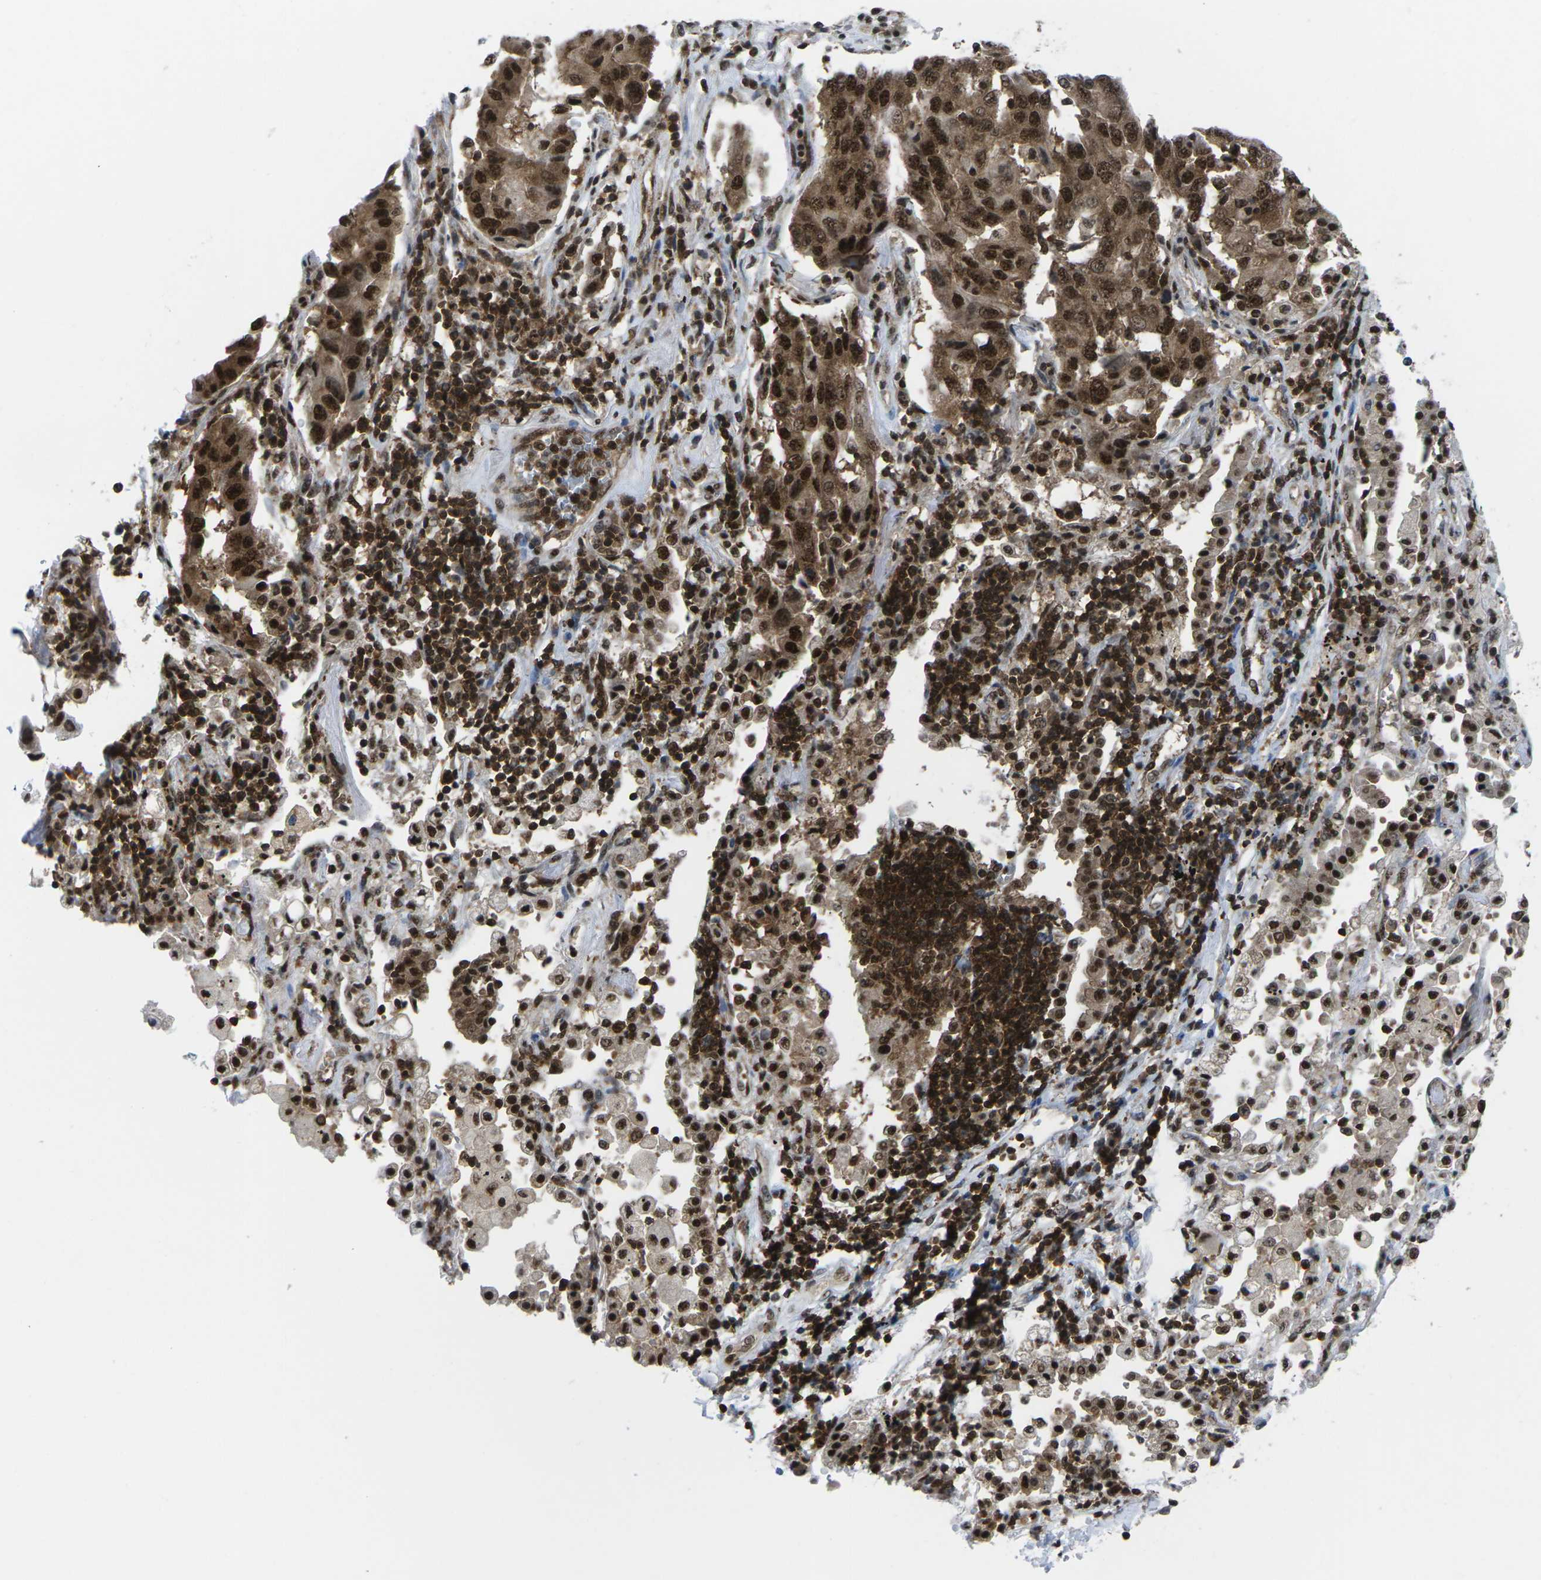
{"staining": {"intensity": "strong", "quantity": ">75%", "location": "cytoplasmic/membranous,nuclear"}, "tissue": "lung cancer", "cell_type": "Tumor cells", "image_type": "cancer", "snomed": [{"axis": "morphology", "description": "Adenocarcinoma, NOS"}, {"axis": "topography", "description": "Lung"}], "caption": "Lung cancer (adenocarcinoma) stained for a protein (brown) reveals strong cytoplasmic/membranous and nuclear positive staining in approximately >75% of tumor cells.", "gene": "MAGOH", "patient": {"sex": "female", "age": 65}}